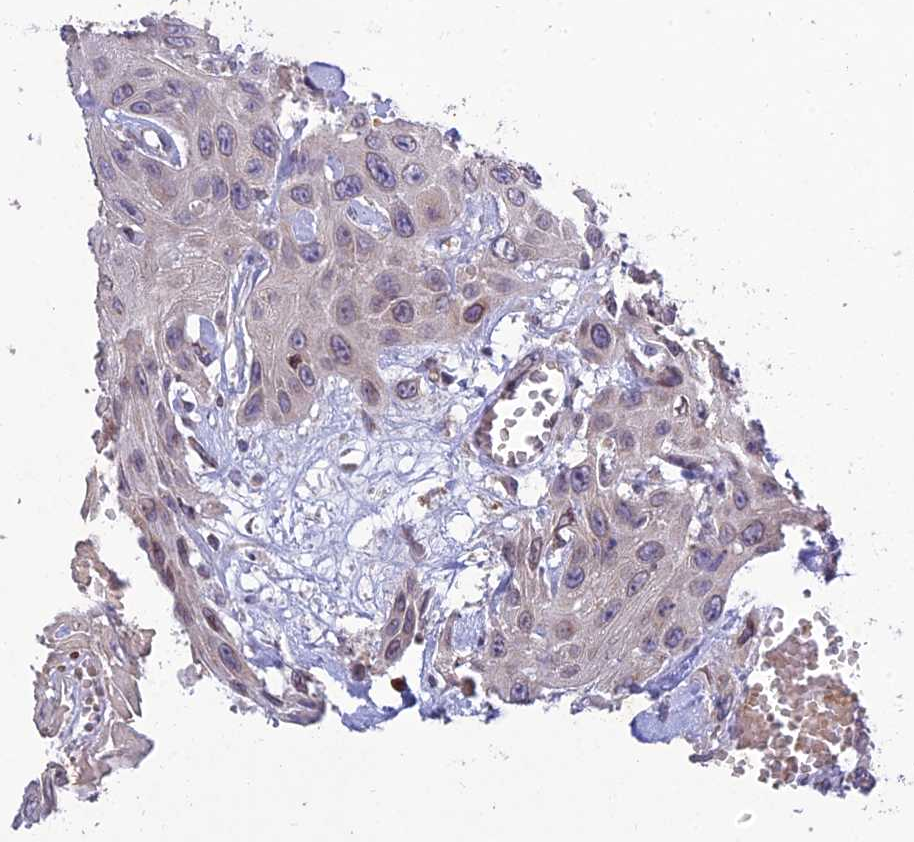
{"staining": {"intensity": "negative", "quantity": "none", "location": "none"}, "tissue": "head and neck cancer", "cell_type": "Tumor cells", "image_type": "cancer", "snomed": [{"axis": "morphology", "description": "Squamous cell carcinoma, NOS"}, {"axis": "topography", "description": "Head-Neck"}], "caption": "There is no significant staining in tumor cells of head and neck squamous cell carcinoma.", "gene": "MGAT2", "patient": {"sex": "male", "age": 81}}